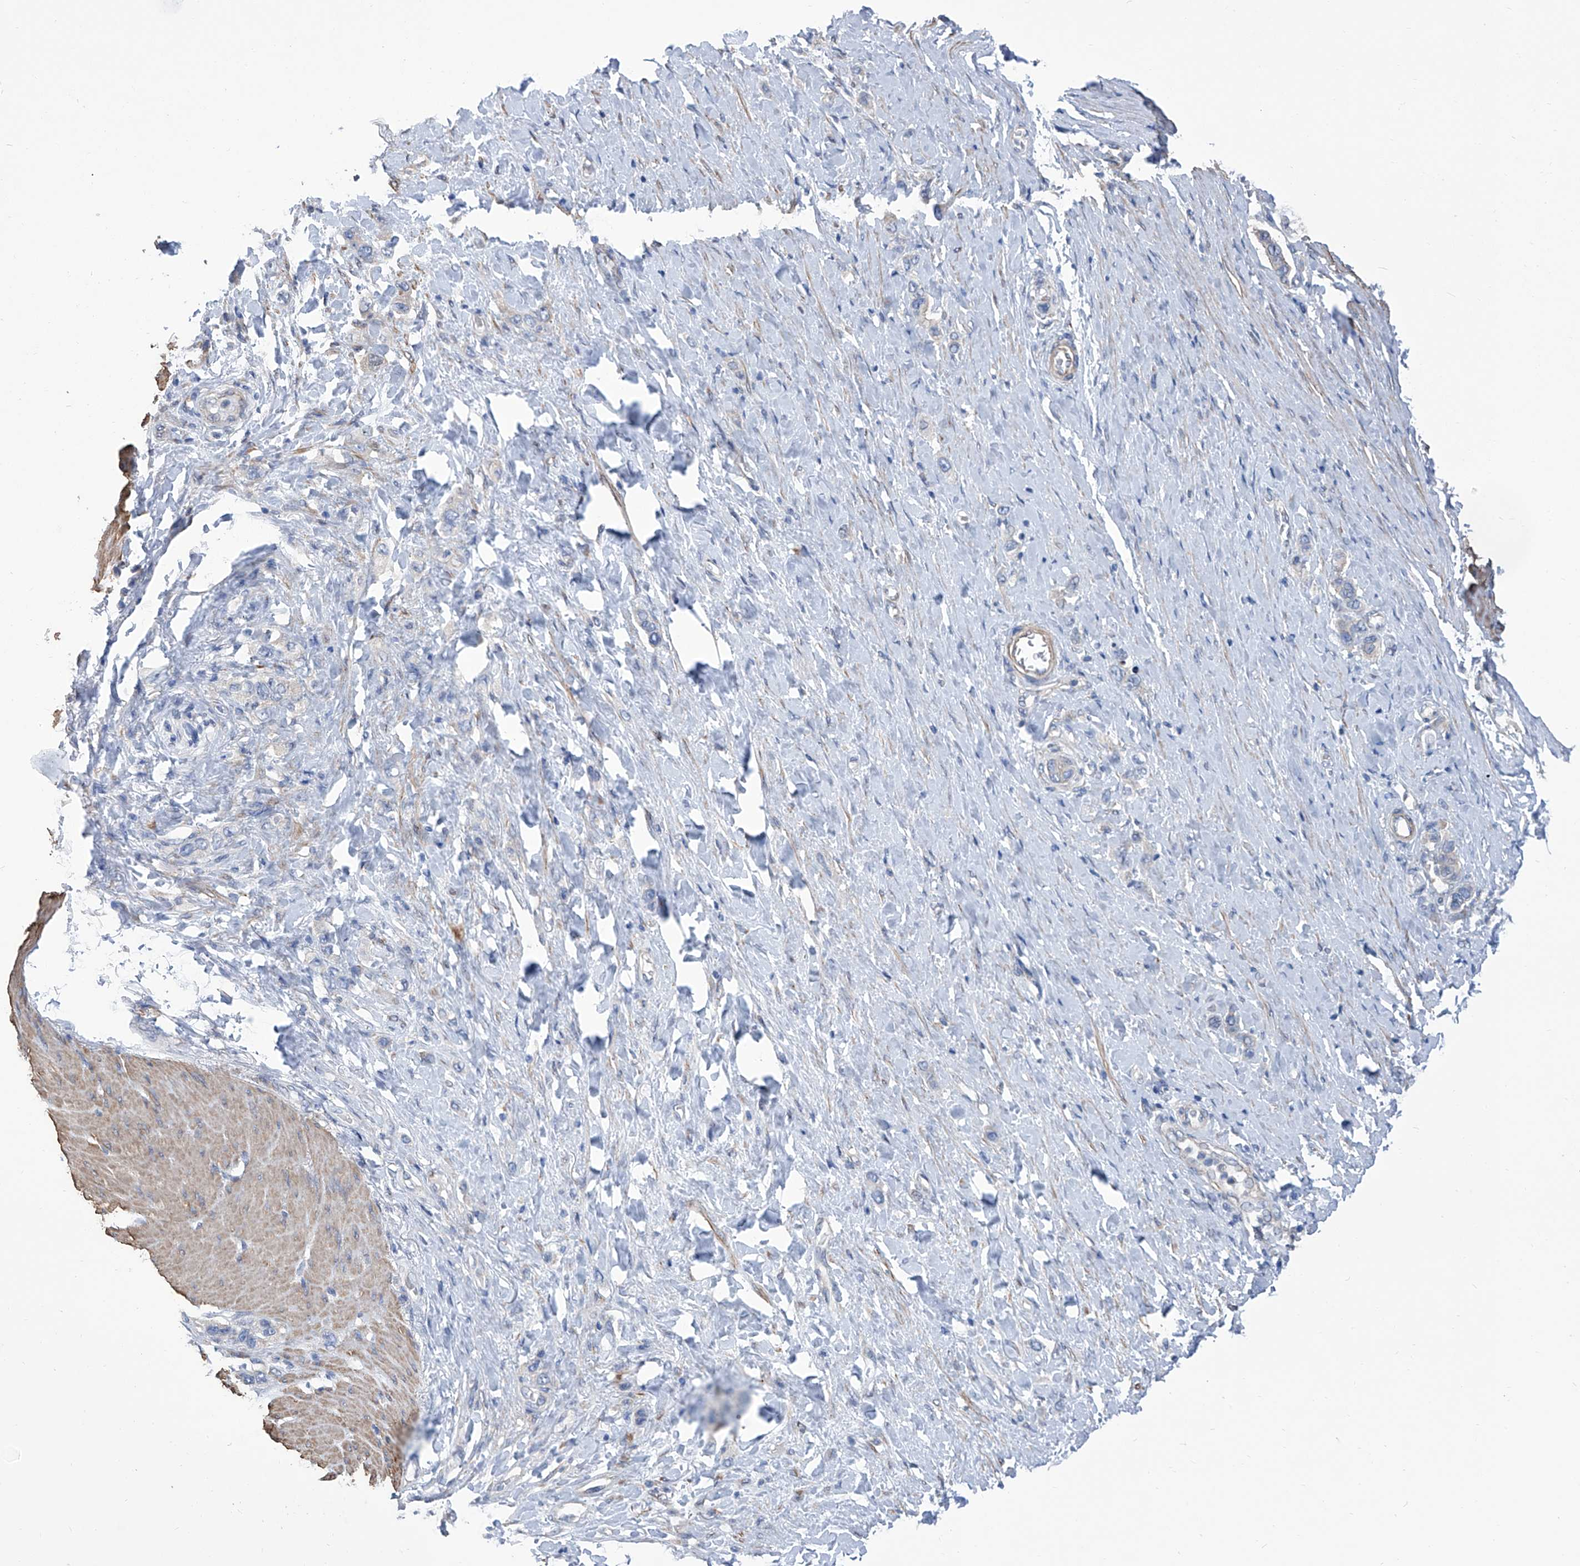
{"staining": {"intensity": "negative", "quantity": "none", "location": "none"}, "tissue": "stomach cancer", "cell_type": "Tumor cells", "image_type": "cancer", "snomed": [{"axis": "morphology", "description": "Adenocarcinoma, NOS"}, {"axis": "topography", "description": "Stomach"}], "caption": "Immunohistochemistry (IHC) image of stomach cancer stained for a protein (brown), which shows no positivity in tumor cells.", "gene": "SMS", "patient": {"sex": "female", "age": 65}}